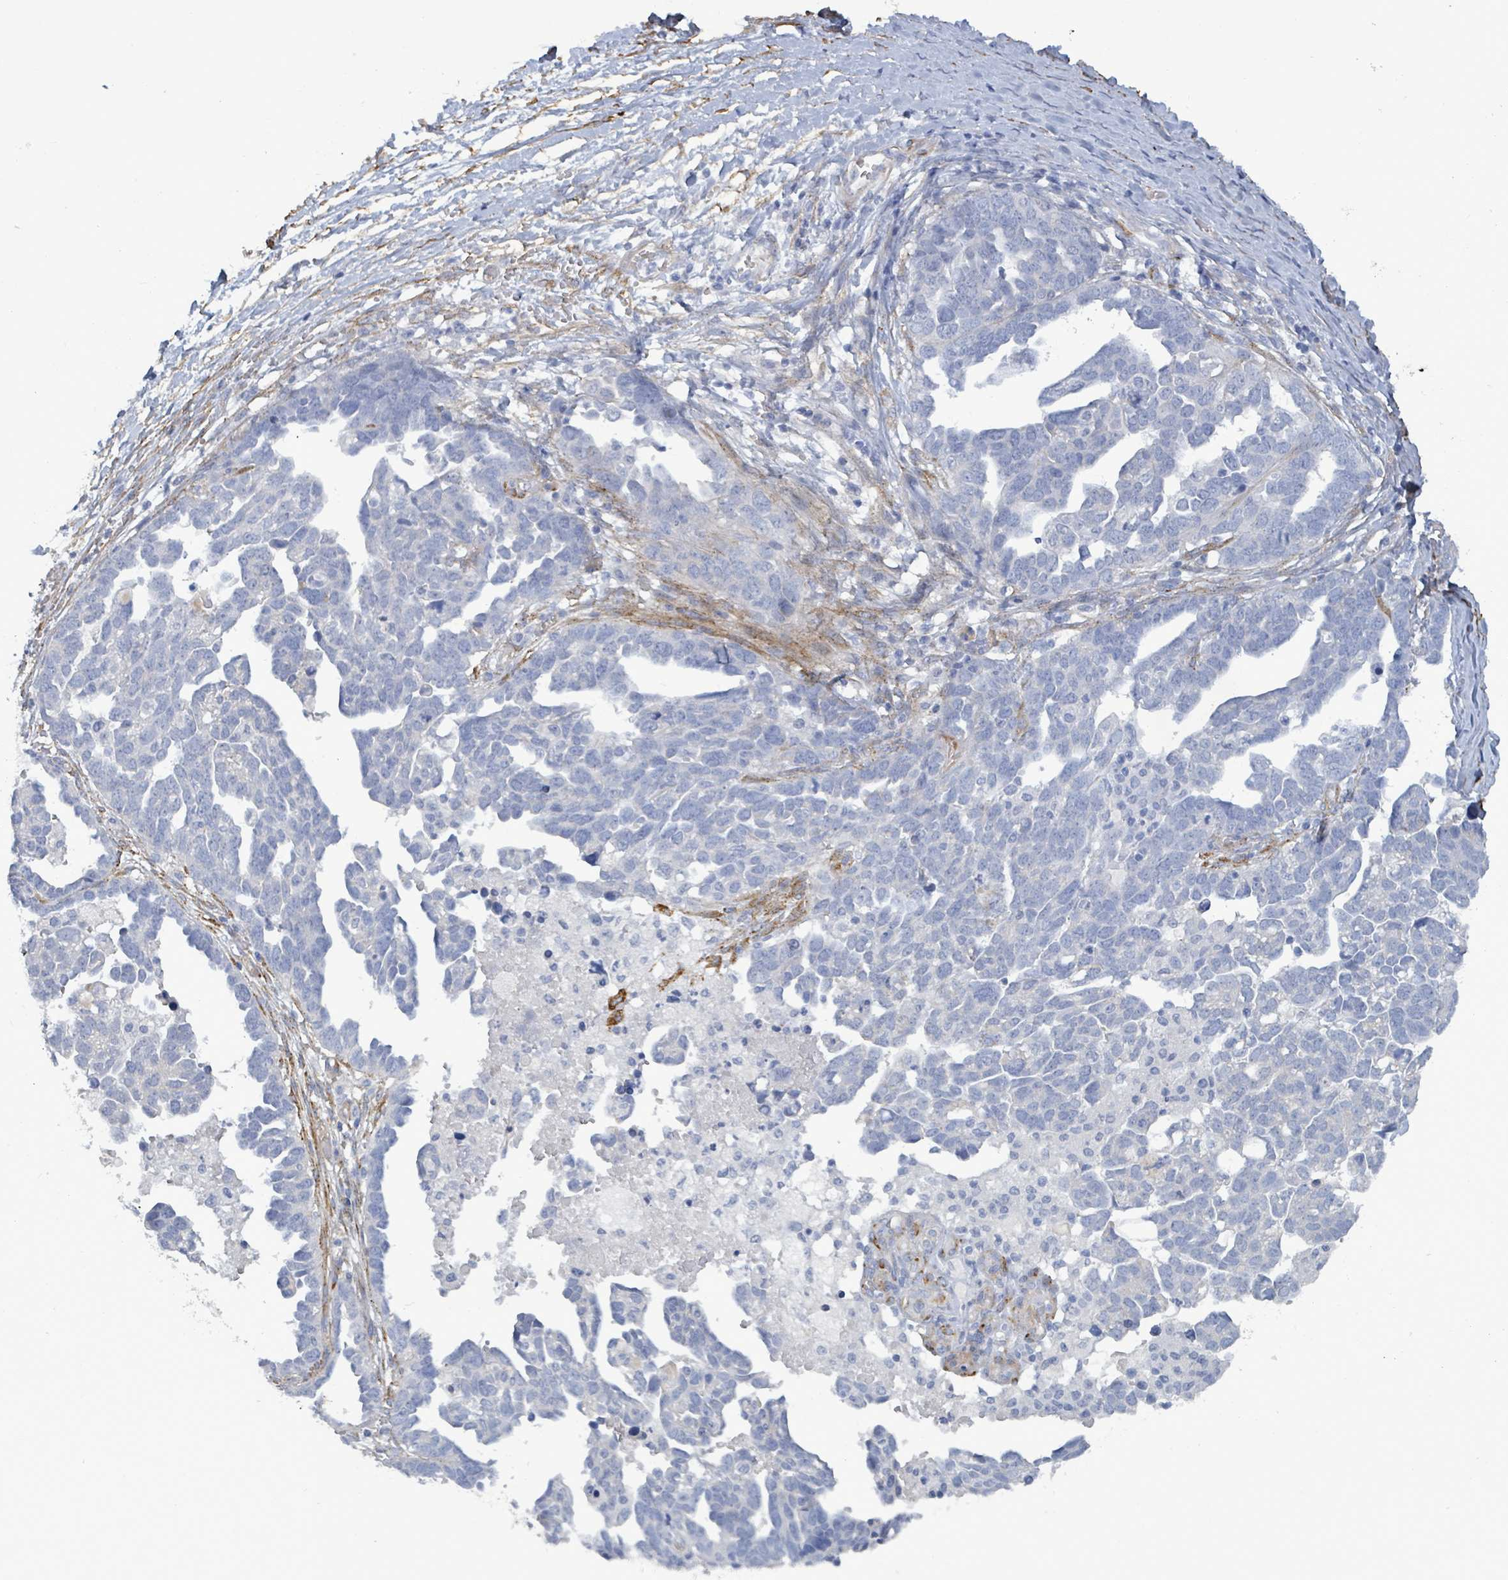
{"staining": {"intensity": "negative", "quantity": "none", "location": "none"}, "tissue": "ovarian cancer", "cell_type": "Tumor cells", "image_type": "cancer", "snomed": [{"axis": "morphology", "description": "Cystadenocarcinoma, serous, NOS"}, {"axis": "topography", "description": "Ovary"}], "caption": "Tumor cells show no significant protein staining in serous cystadenocarcinoma (ovarian).", "gene": "DMRTC1B", "patient": {"sex": "female", "age": 54}}